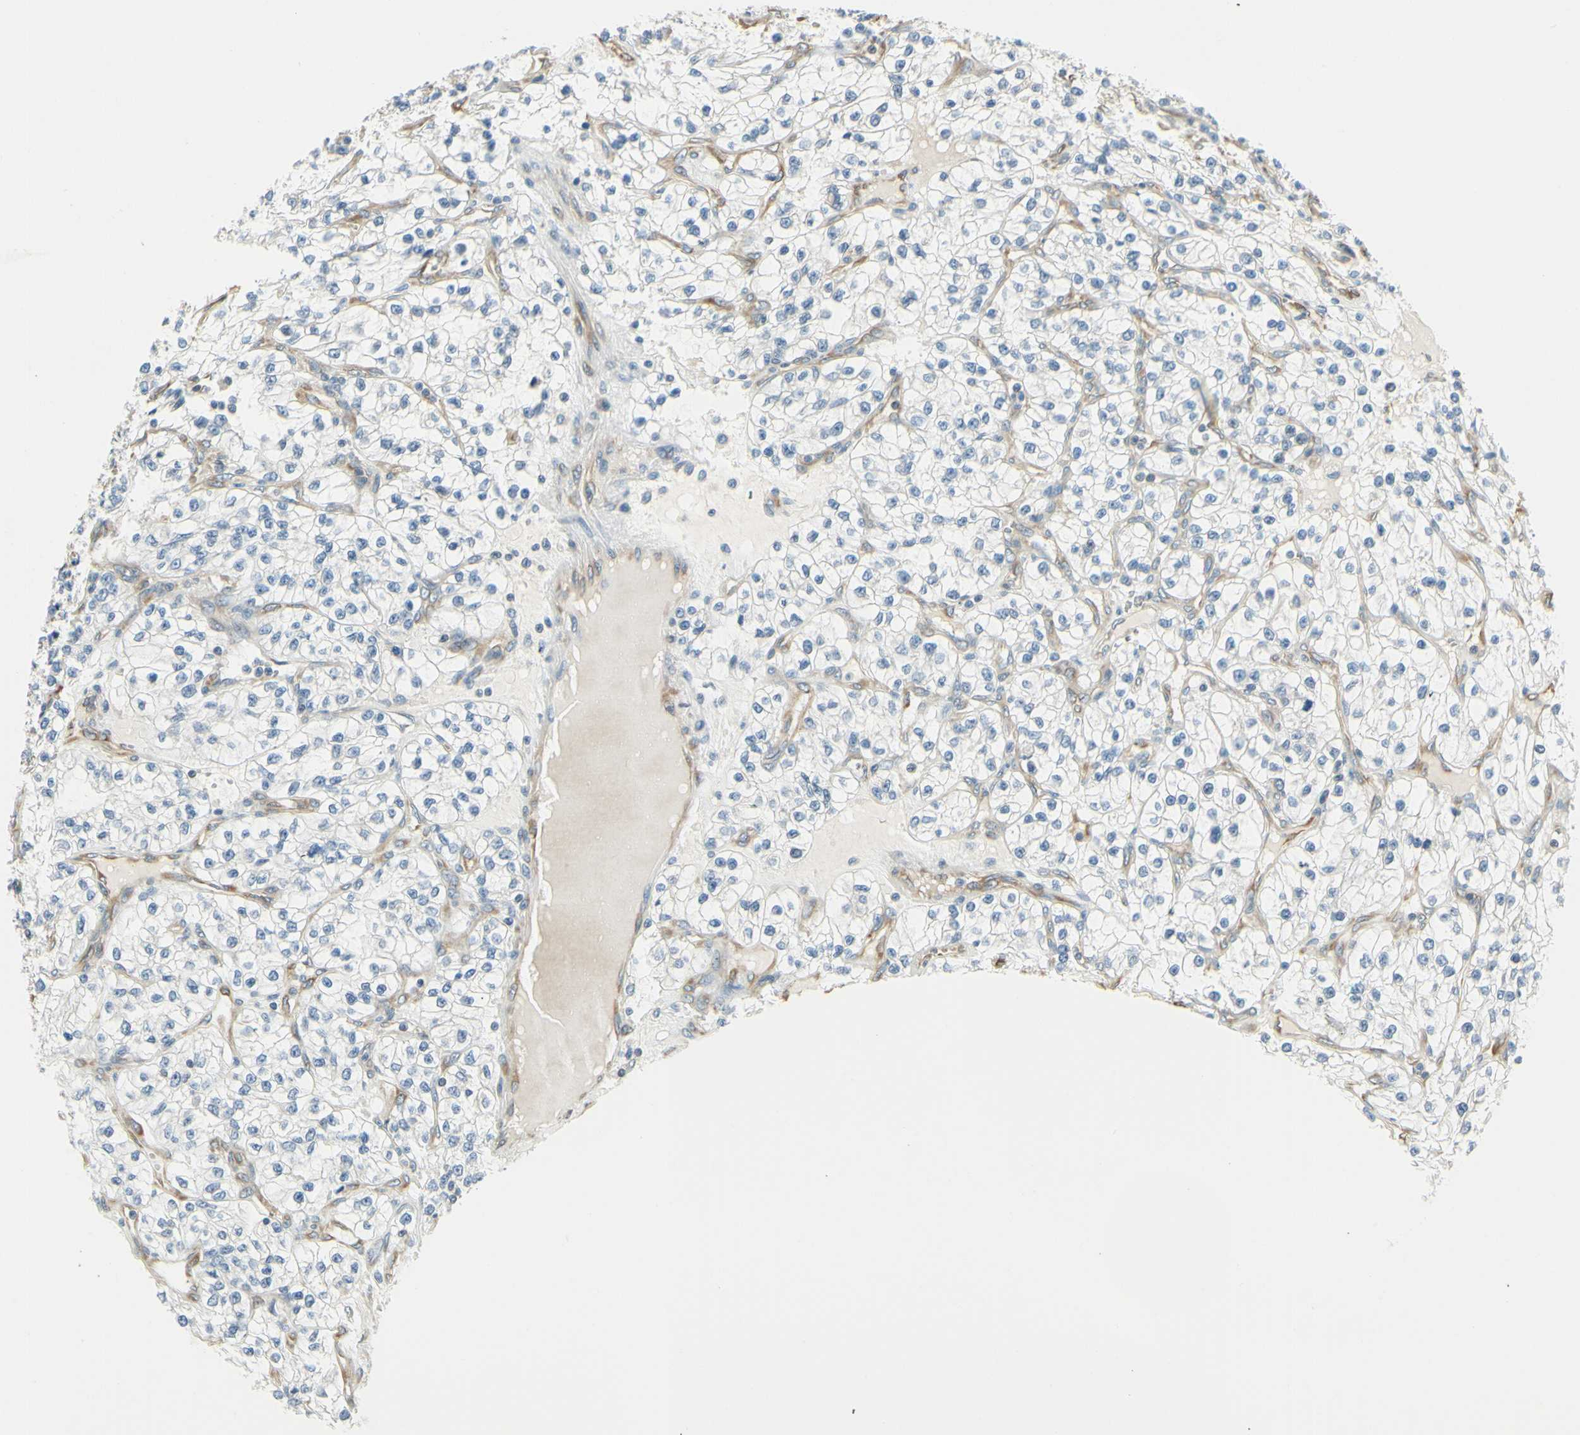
{"staining": {"intensity": "weak", "quantity": "<25%", "location": "cytoplasmic/membranous"}, "tissue": "renal cancer", "cell_type": "Tumor cells", "image_type": "cancer", "snomed": [{"axis": "morphology", "description": "Adenocarcinoma, NOS"}, {"axis": "topography", "description": "Kidney"}], "caption": "High power microscopy image of an immunohistochemistry (IHC) image of renal adenocarcinoma, revealing no significant expression in tumor cells. Brightfield microscopy of IHC stained with DAB (brown) and hematoxylin (blue), captured at high magnification.", "gene": "IGDCC4", "patient": {"sex": "female", "age": 57}}